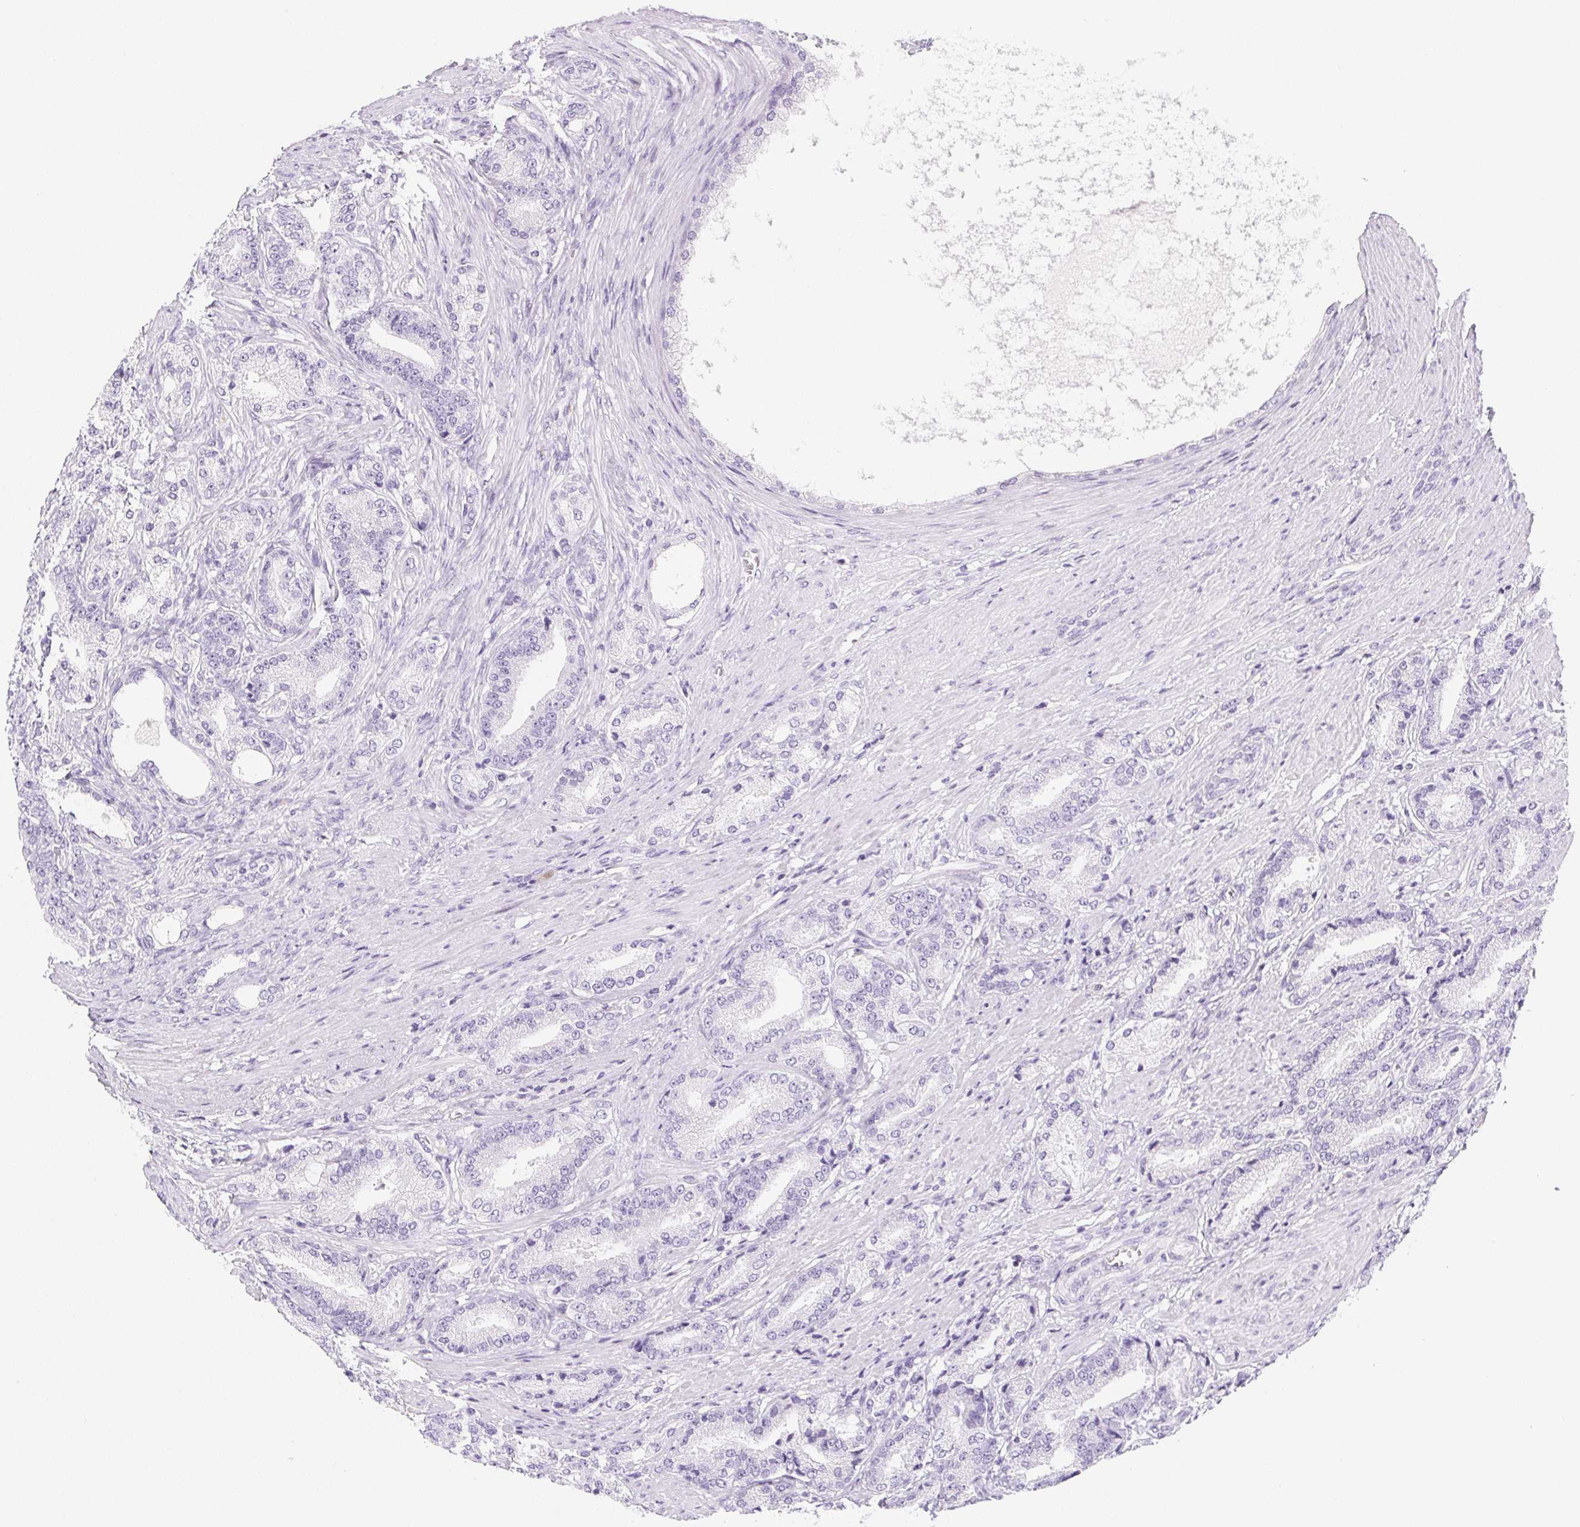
{"staining": {"intensity": "negative", "quantity": "none", "location": "none"}, "tissue": "prostate cancer", "cell_type": "Tumor cells", "image_type": "cancer", "snomed": [{"axis": "morphology", "description": "Adenocarcinoma, High grade"}, {"axis": "topography", "description": "Prostate and seminal vesicle, NOS"}], "caption": "Image shows no significant protein staining in tumor cells of prostate cancer (high-grade adenocarcinoma). The staining is performed using DAB brown chromogen with nuclei counter-stained in using hematoxylin.", "gene": "BEND2", "patient": {"sex": "male", "age": 61}}